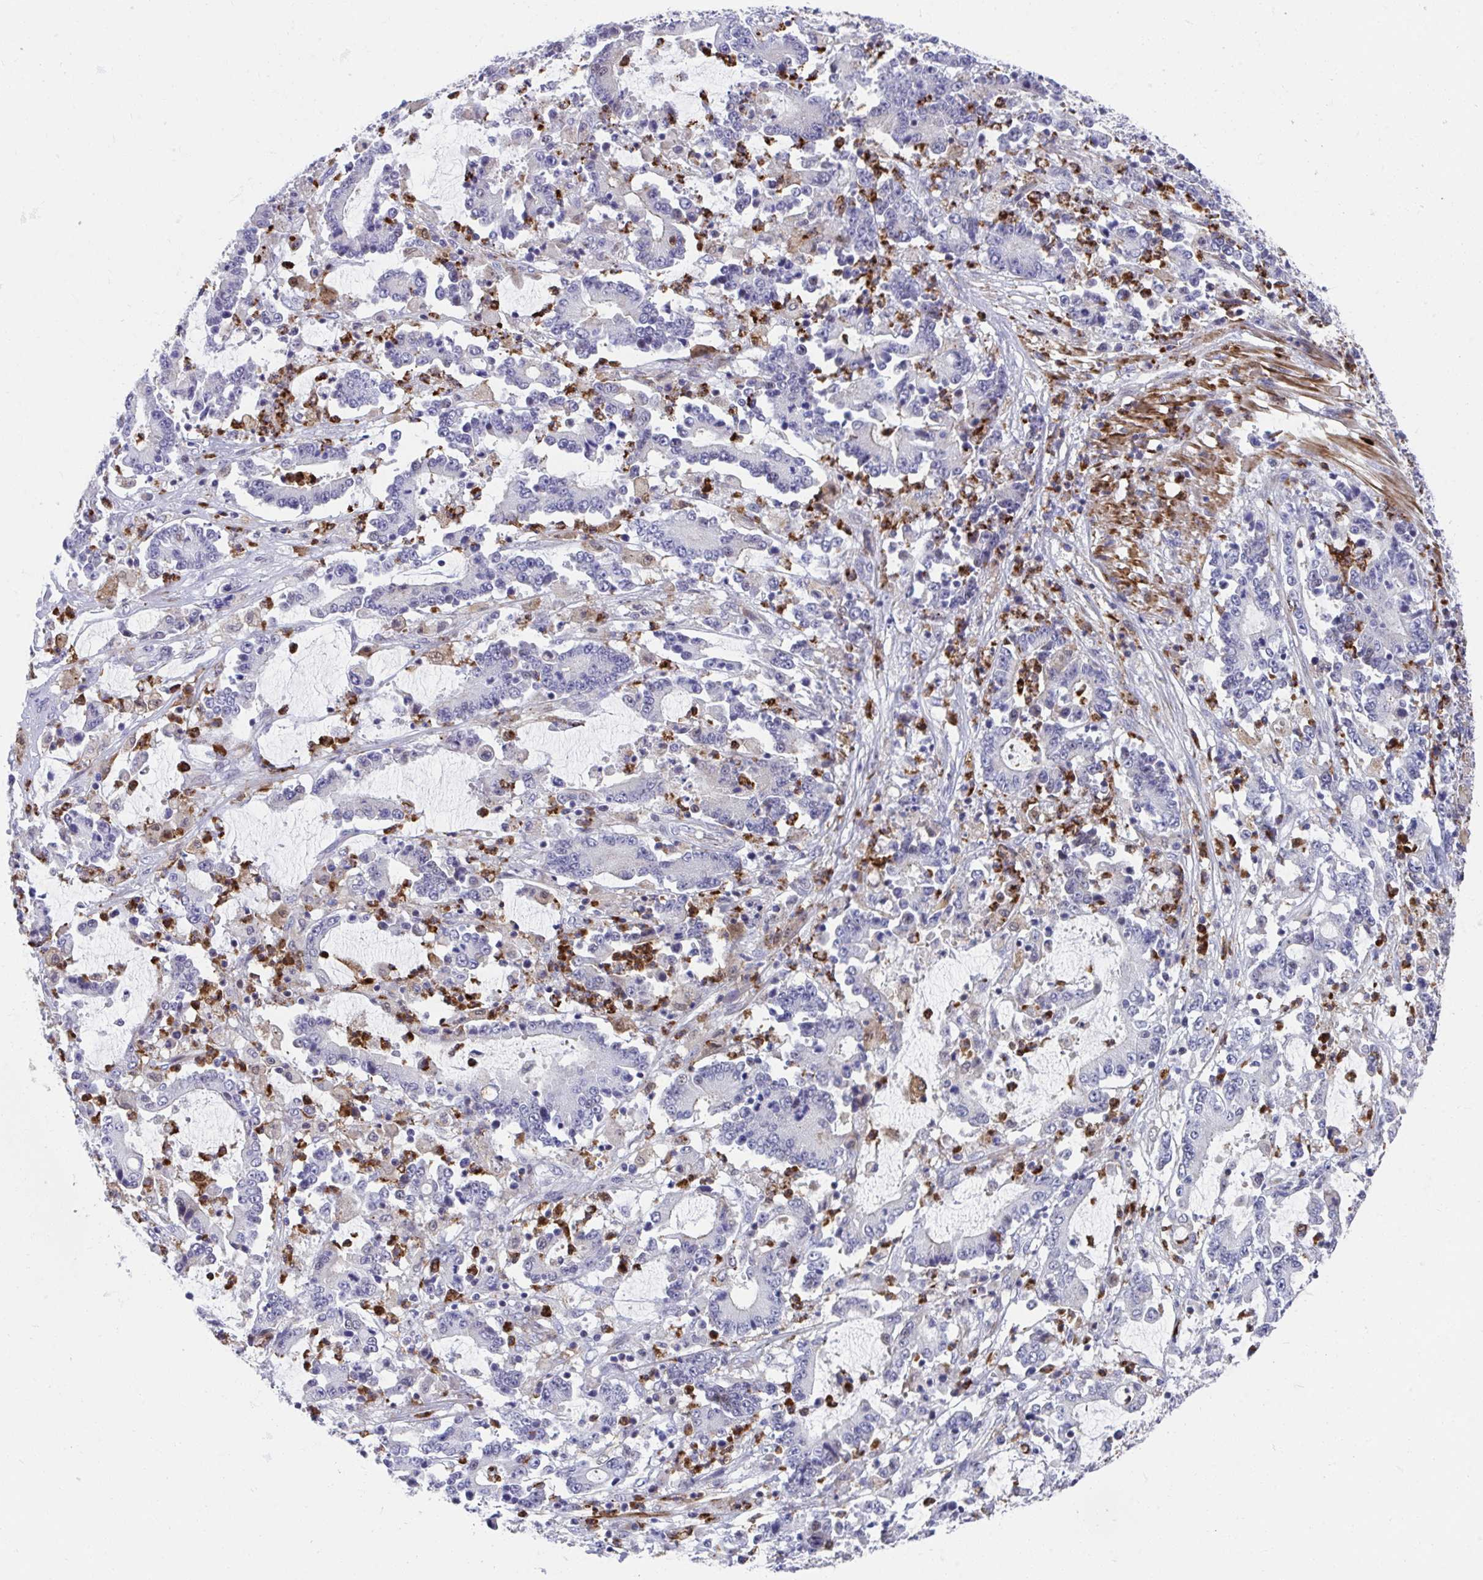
{"staining": {"intensity": "negative", "quantity": "none", "location": "none"}, "tissue": "stomach cancer", "cell_type": "Tumor cells", "image_type": "cancer", "snomed": [{"axis": "morphology", "description": "Adenocarcinoma, NOS"}, {"axis": "topography", "description": "Stomach, upper"}], "caption": "This is a photomicrograph of immunohistochemistry staining of stomach cancer (adenocarcinoma), which shows no expression in tumor cells.", "gene": "CSTB", "patient": {"sex": "male", "age": 68}}